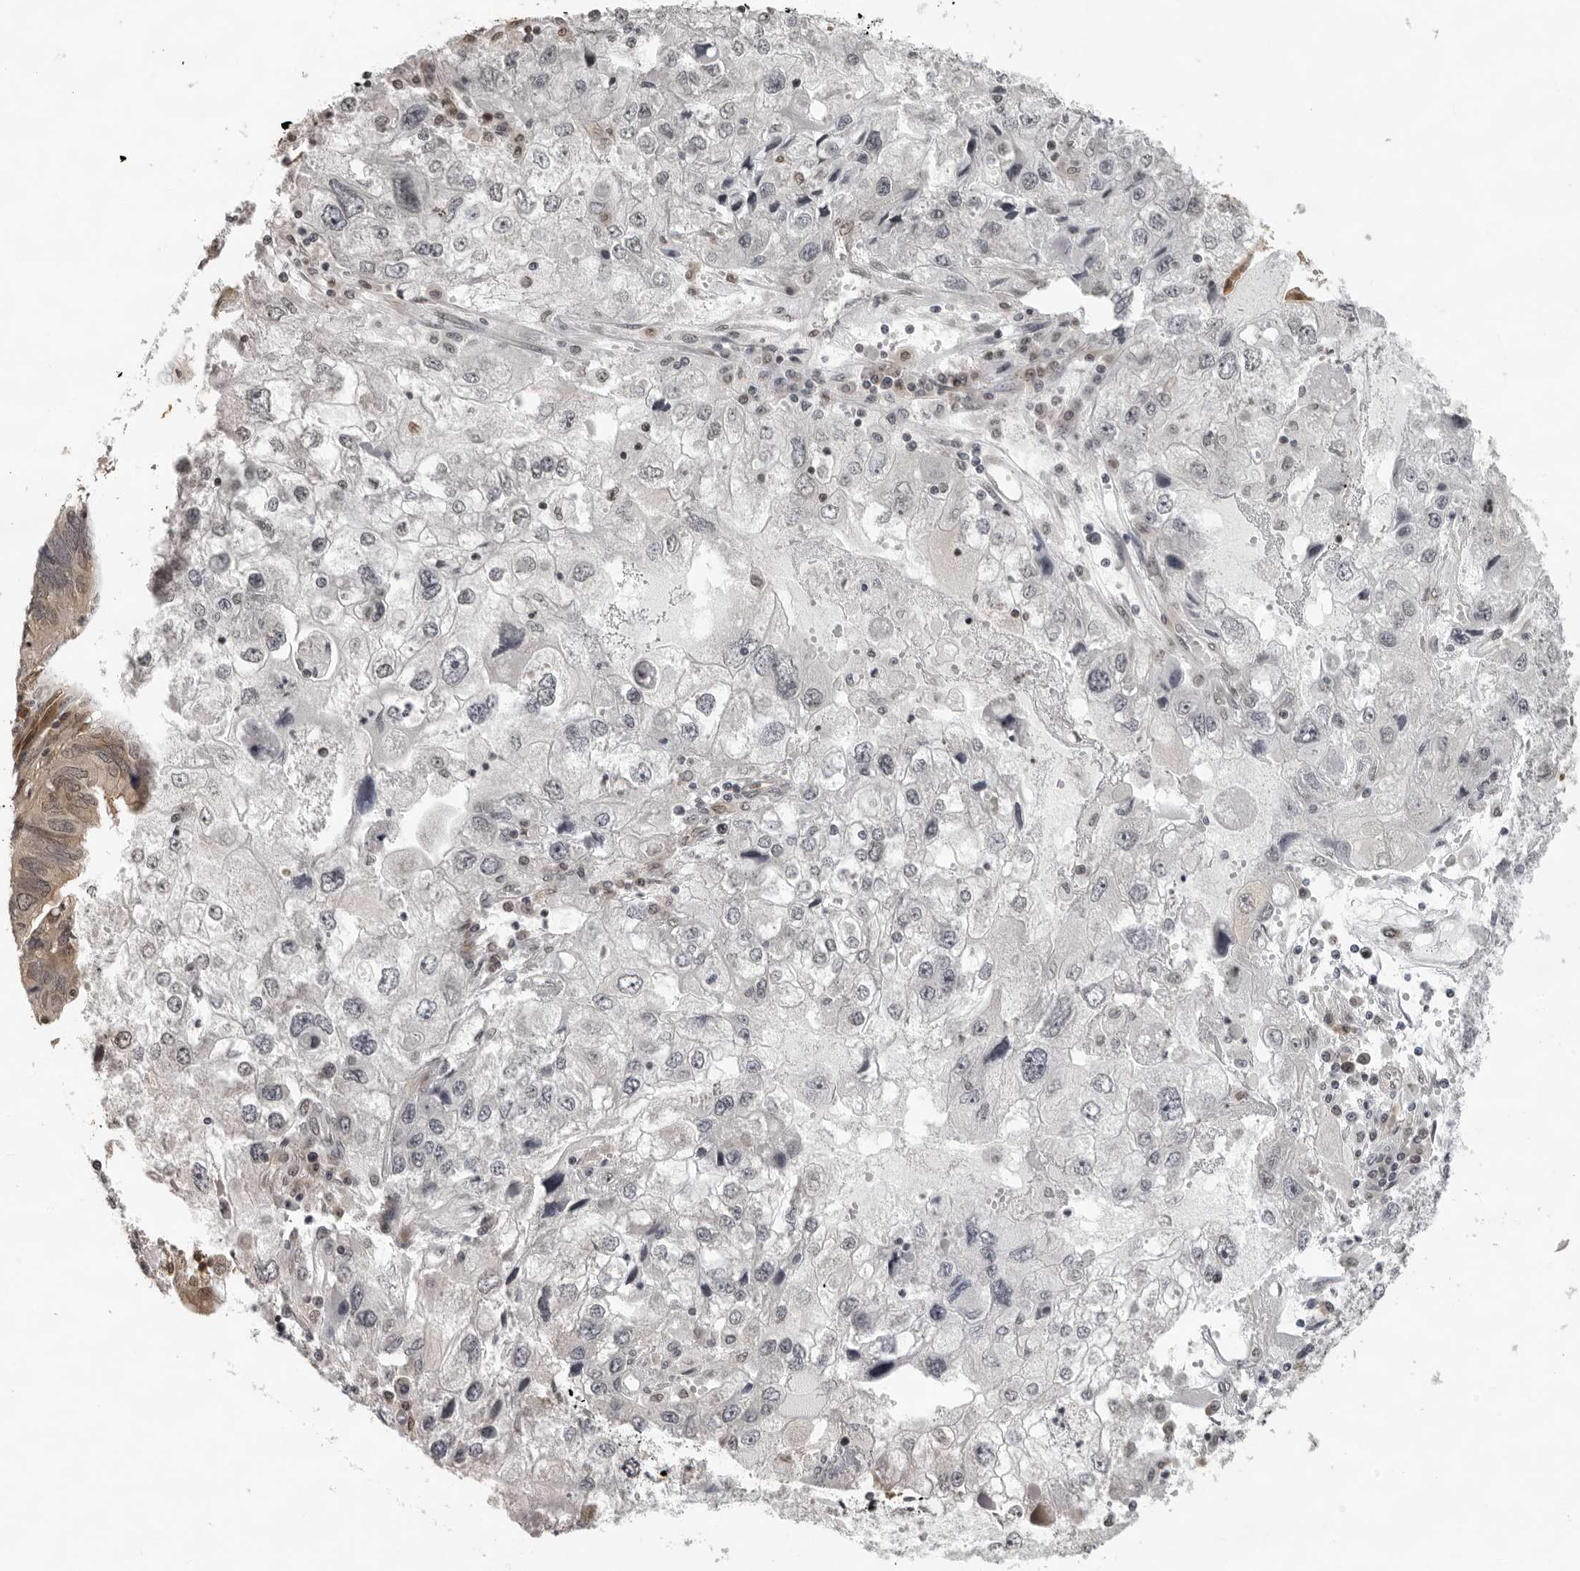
{"staining": {"intensity": "weak", "quantity": "25%-75%", "location": "cytoplasmic/membranous"}, "tissue": "endometrial cancer", "cell_type": "Tumor cells", "image_type": "cancer", "snomed": [{"axis": "morphology", "description": "Adenocarcinoma, NOS"}, {"axis": "topography", "description": "Uterus"}], "caption": "High-magnification brightfield microscopy of adenocarcinoma (endometrial) stained with DAB (brown) and counterstained with hematoxylin (blue). tumor cells exhibit weak cytoplasmic/membranous positivity is seen in approximately25%-75% of cells. The staining is performed using DAB brown chromogen to label protein expression. The nuclei are counter-stained blue using hematoxylin.", "gene": "CASP7", "patient": {"sex": "female", "age": 77}}